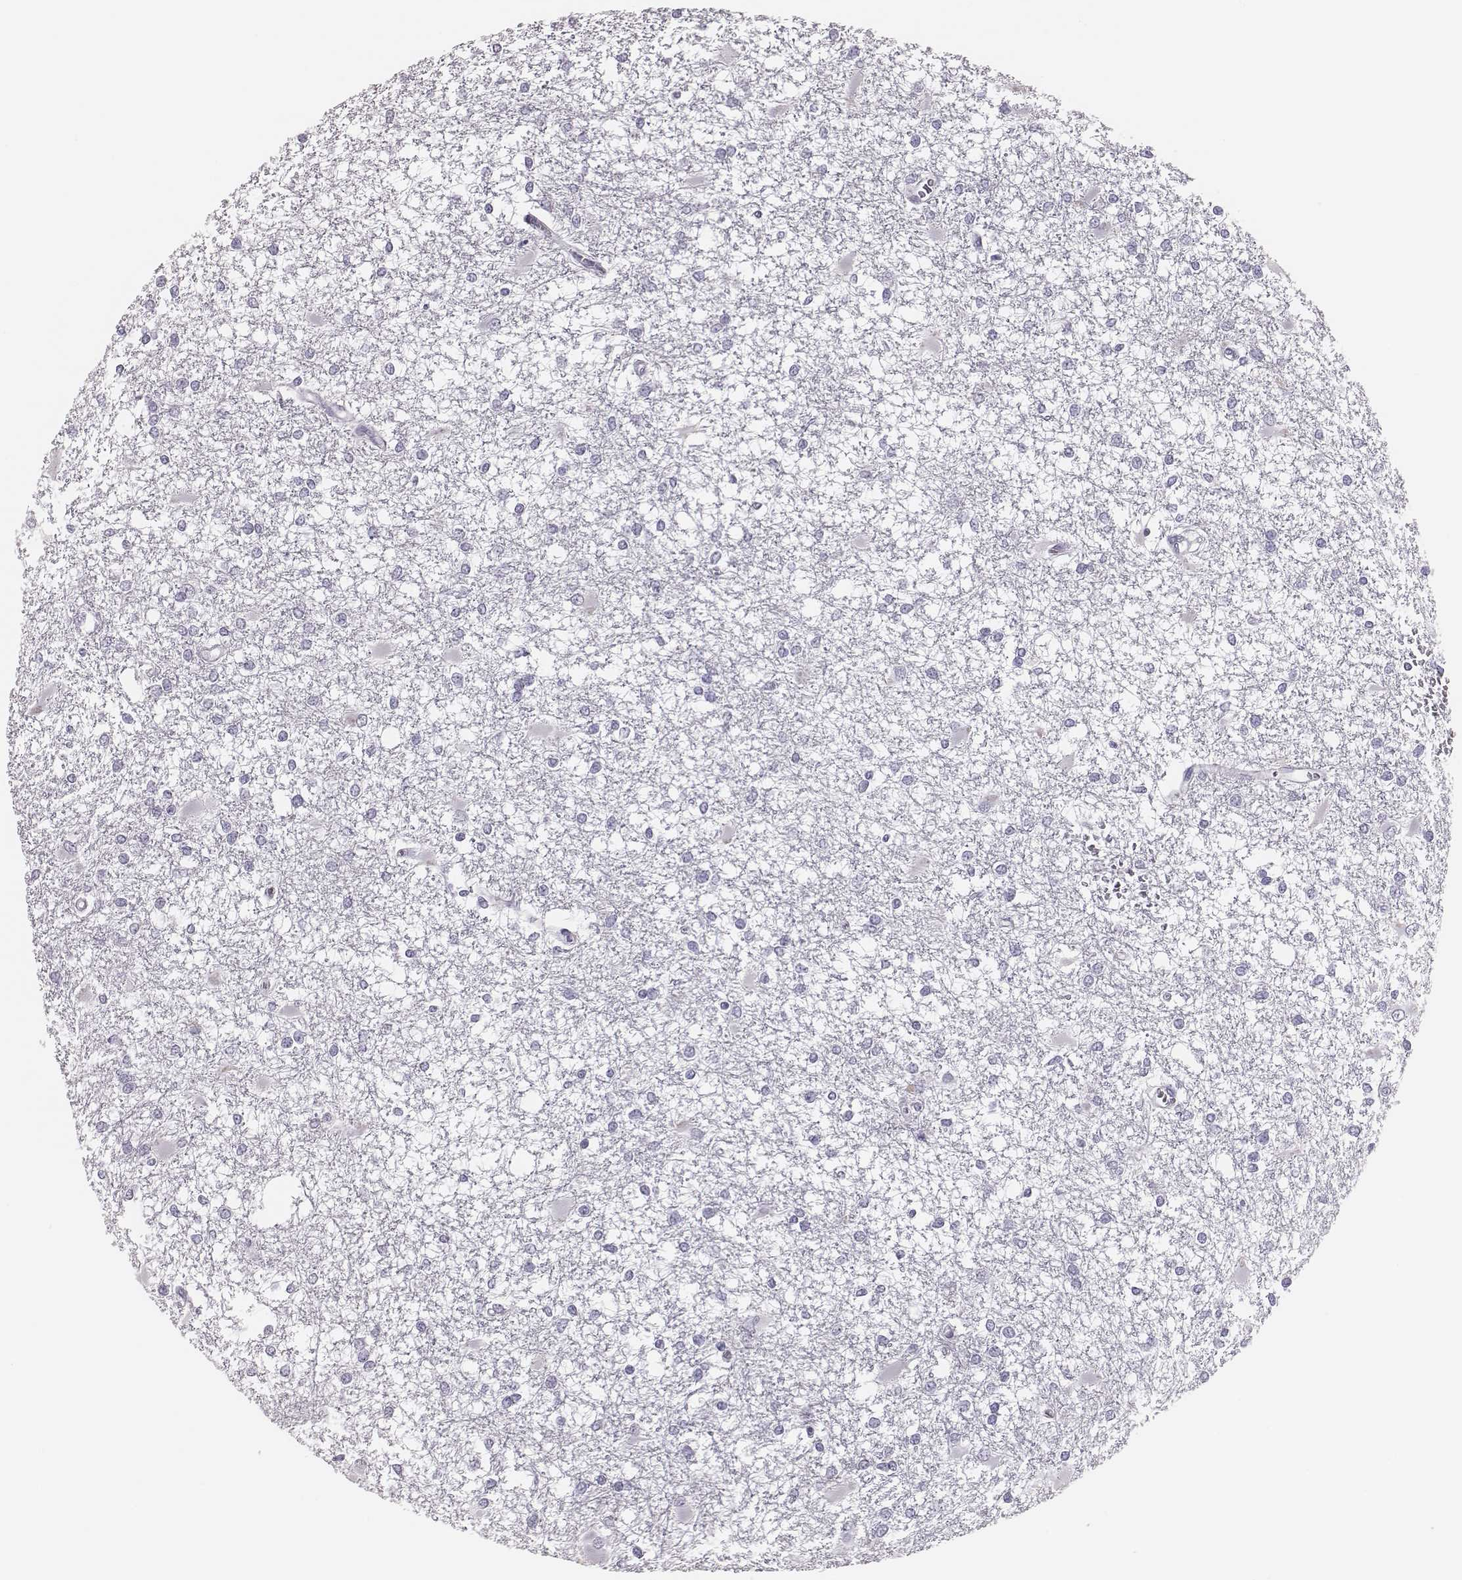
{"staining": {"intensity": "negative", "quantity": "none", "location": "none"}, "tissue": "glioma", "cell_type": "Tumor cells", "image_type": "cancer", "snomed": [{"axis": "morphology", "description": "Glioma, malignant, High grade"}, {"axis": "topography", "description": "Cerebral cortex"}], "caption": "This is an immunohistochemistry (IHC) image of glioma. There is no staining in tumor cells.", "gene": "H1-6", "patient": {"sex": "male", "age": 79}}